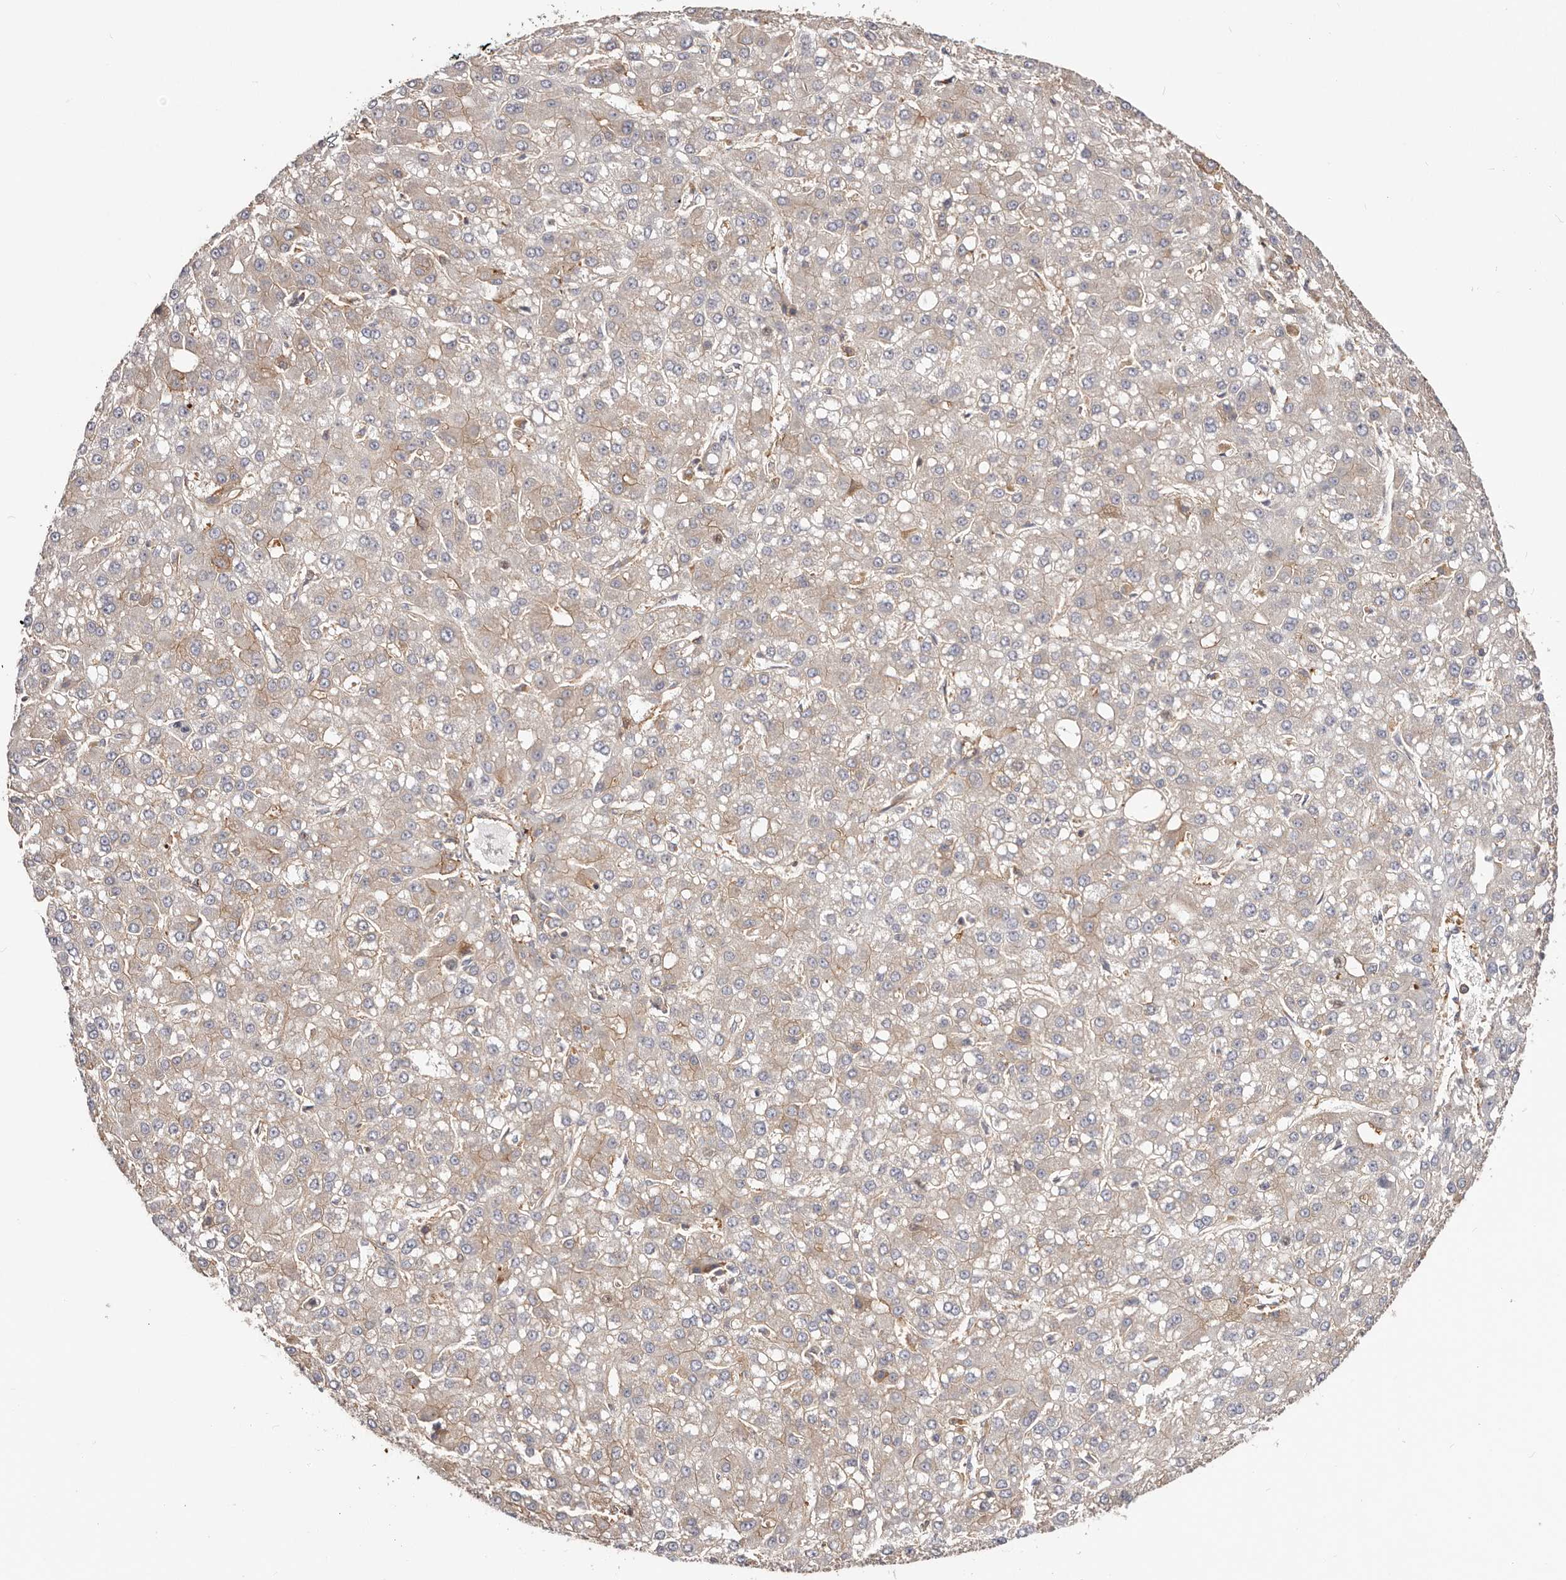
{"staining": {"intensity": "moderate", "quantity": "25%-75%", "location": "cytoplasmic/membranous"}, "tissue": "liver cancer", "cell_type": "Tumor cells", "image_type": "cancer", "snomed": [{"axis": "morphology", "description": "Carcinoma, Hepatocellular, NOS"}, {"axis": "topography", "description": "Liver"}], "caption": "Immunohistochemical staining of human liver cancer shows moderate cytoplasmic/membranous protein expression in approximately 25%-75% of tumor cells. (DAB IHC with brightfield microscopy, high magnification).", "gene": "EPRS1", "patient": {"sex": "male", "age": 67}}